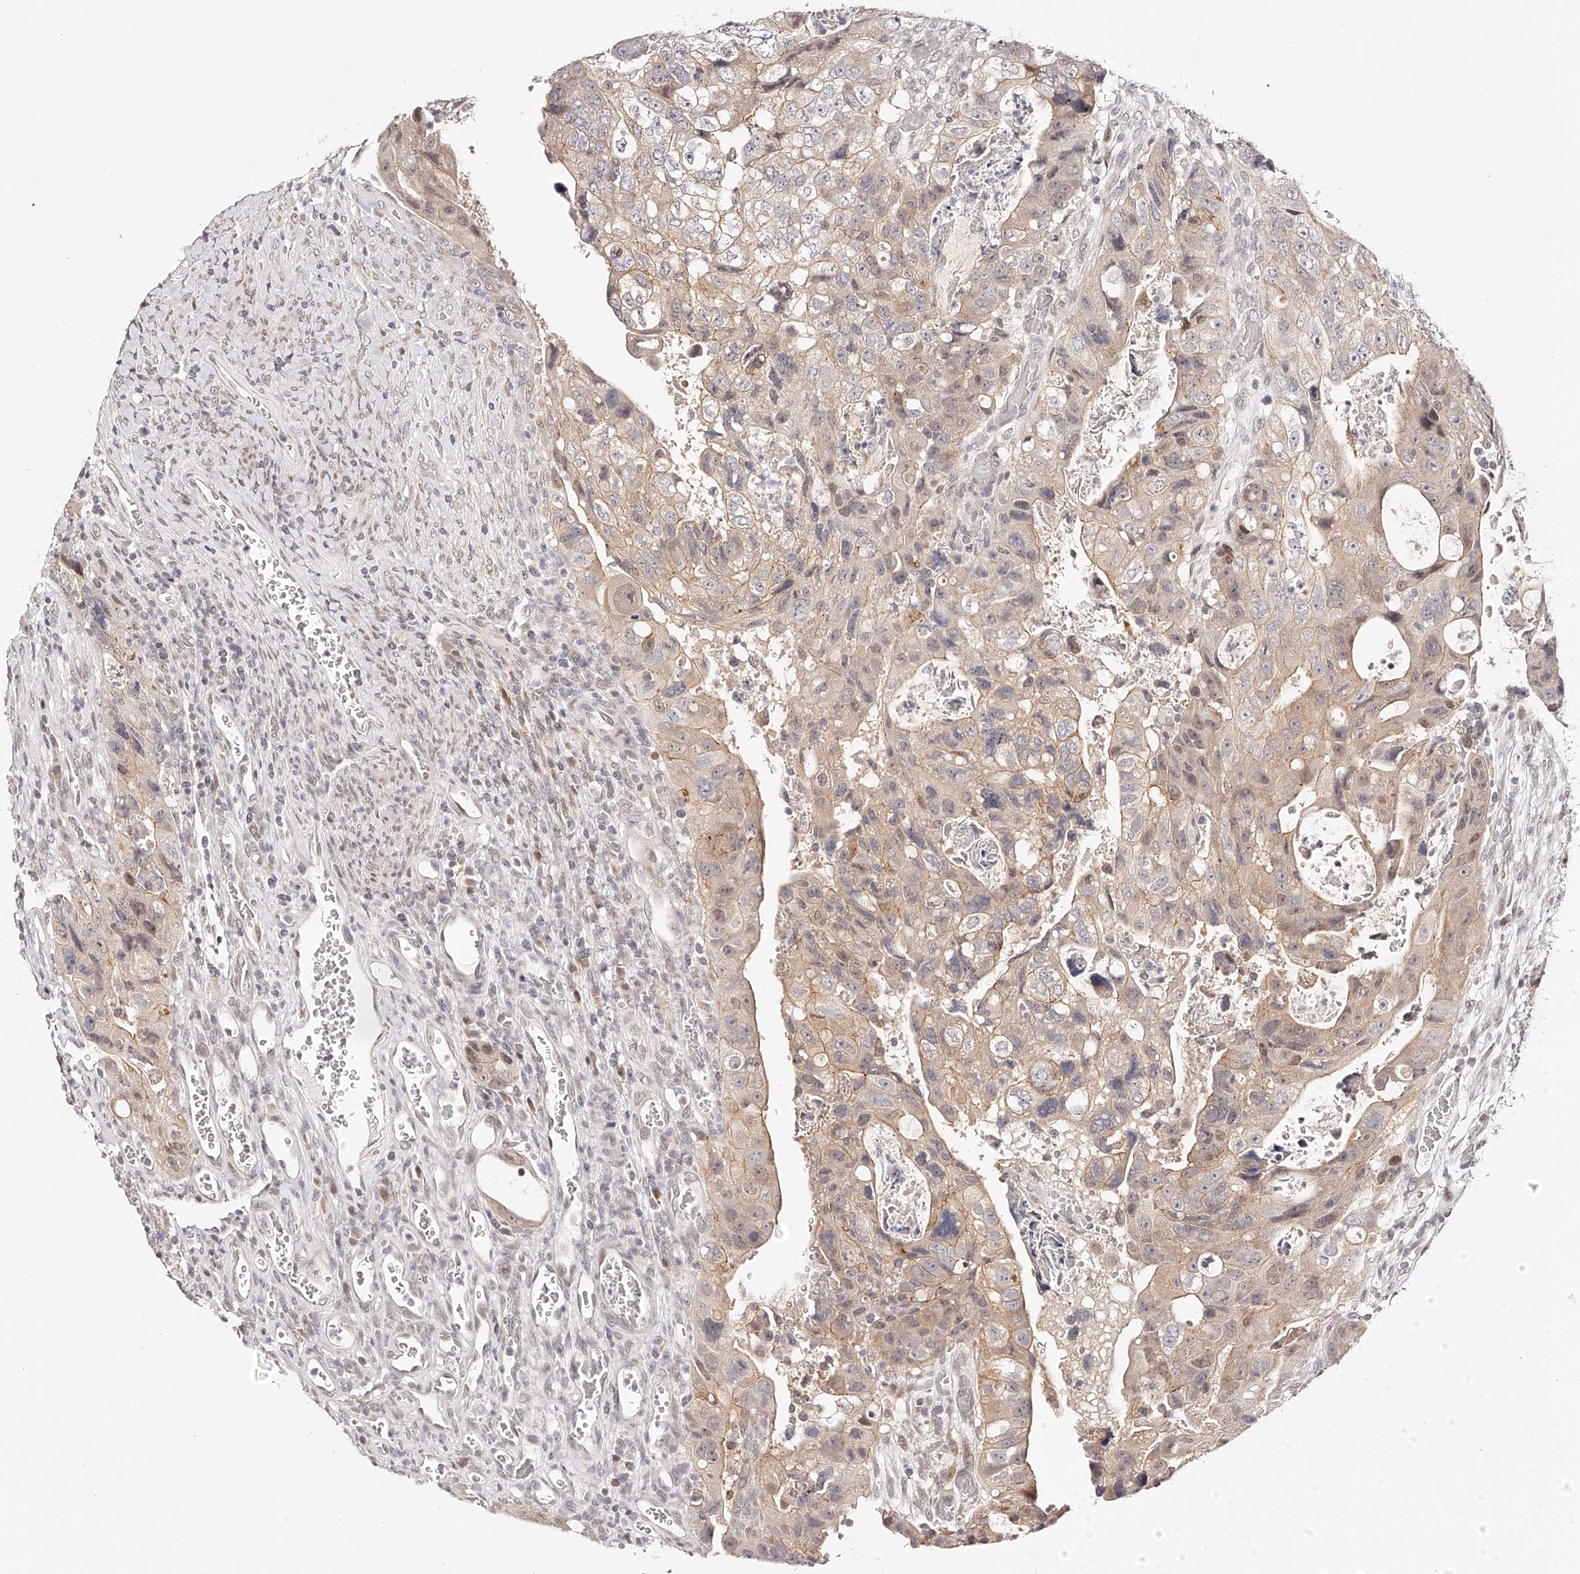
{"staining": {"intensity": "weak", "quantity": "25%-75%", "location": "cytoplasmic/membranous"}, "tissue": "colorectal cancer", "cell_type": "Tumor cells", "image_type": "cancer", "snomed": [{"axis": "morphology", "description": "Adenocarcinoma, NOS"}, {"axis": "topography", "description": "Rectum"}], "caption": "Colorectal adenocarcinoma stained with immunohistochemistry (IHC) demonstrates weak cytoplasmic/membranous expression in about 25%-75% of tumor cells. Immunohistochemistry (ihc) stains the protein of interest in brown and the nuclei are stained blue.", "gene": "USF3", "patient": {"sex": "male", "age": 59}}